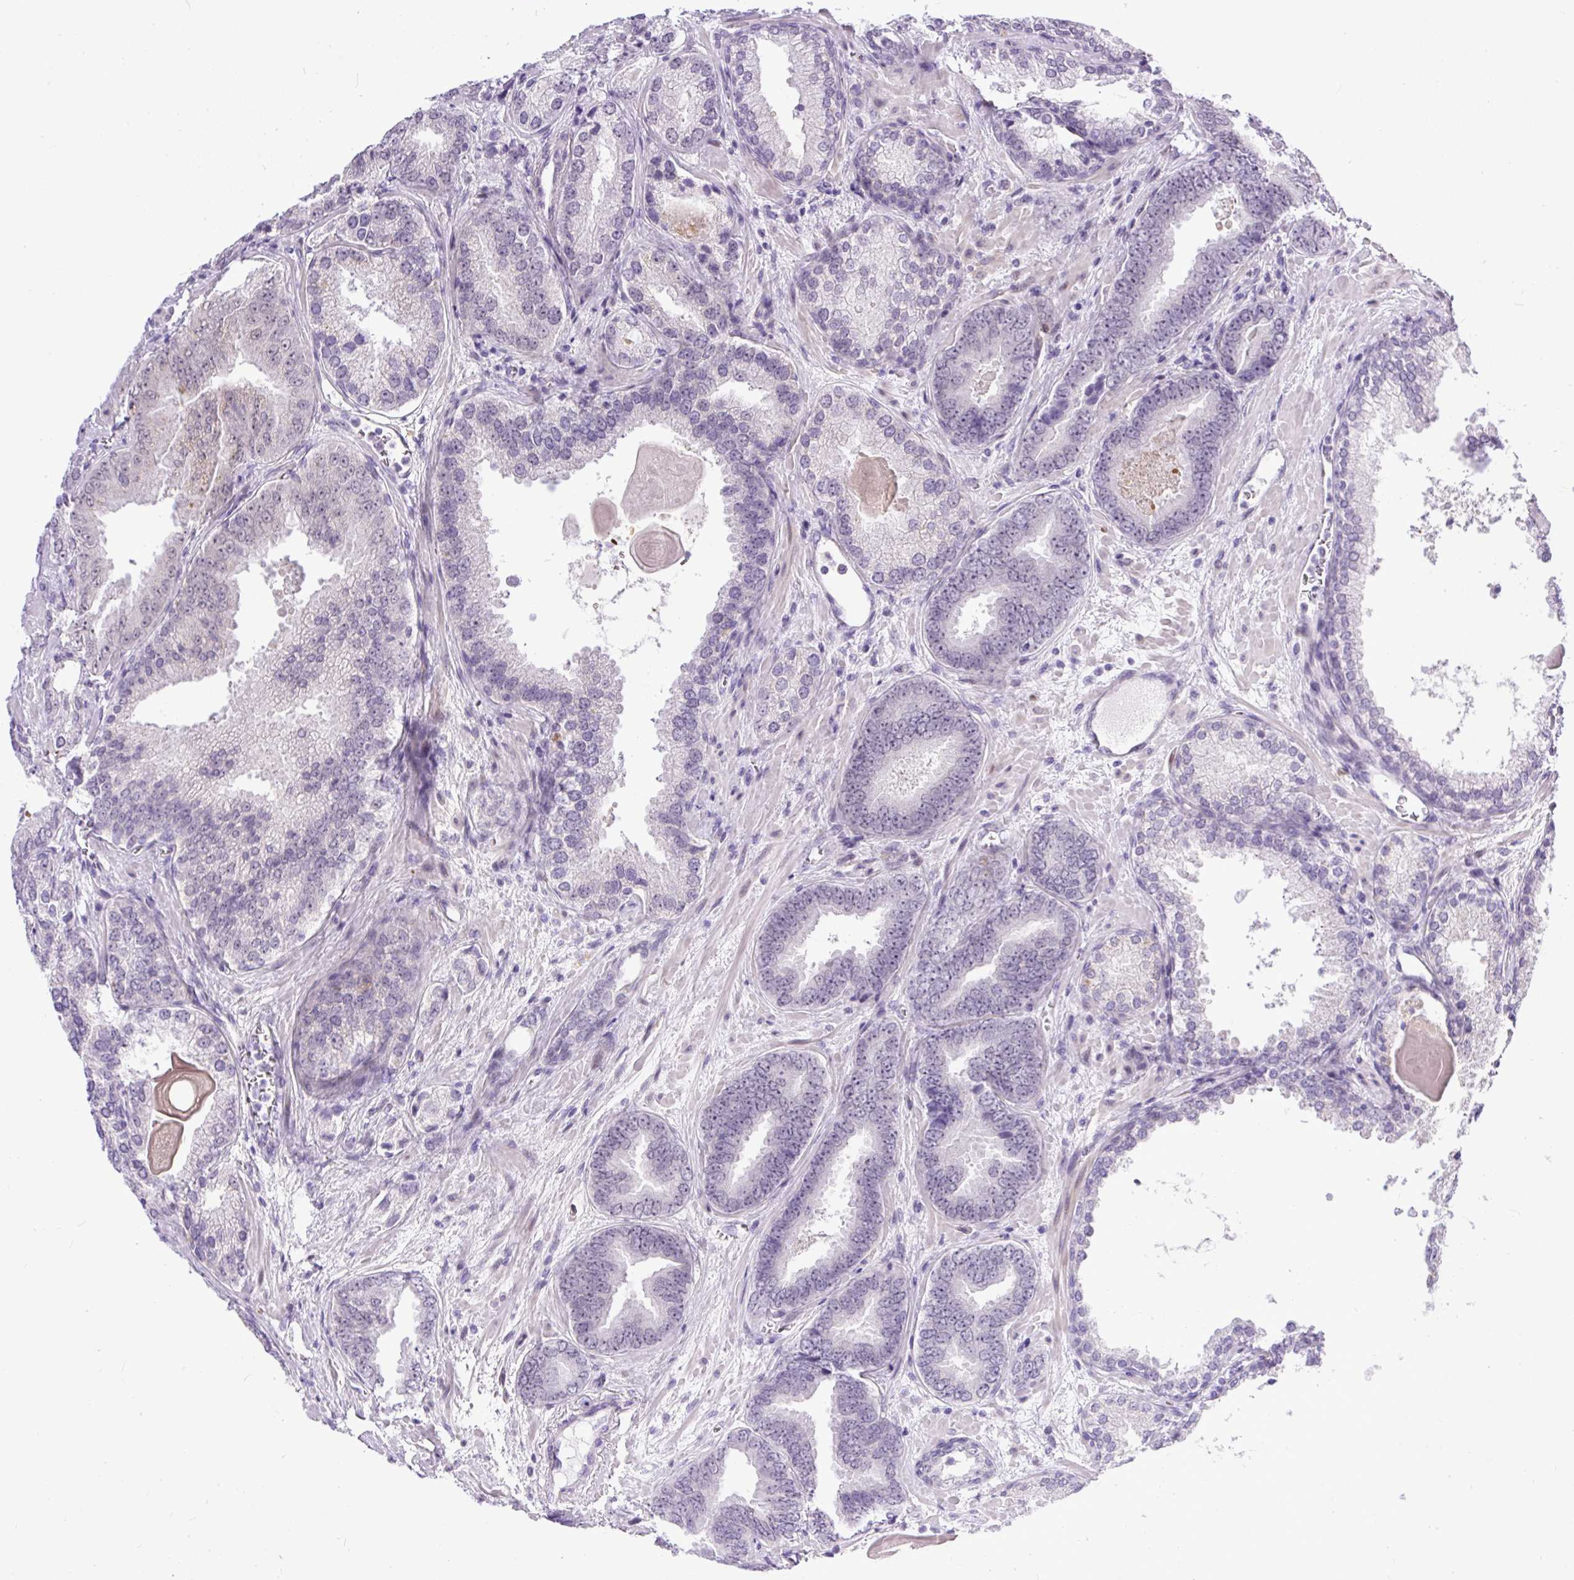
{"staining": {"intensity": "negative", "quantity": "none", "location": "none"}, "tissue": "prostate cancer", "cell_type": "Tumor cells", "image_type": "cancer", "snomed": [{"axis": "morphology", "description": "Adenocarcinoma, High grade"}, {"axis": "topography", "description": "Prostate"}], "caption": "A photomicrograph of prostate cancer stained for a protein demonstrates no brown staining in tumor cells.", "gene": "WNT10B", "patient": {"sex": "male", "age": 63}}